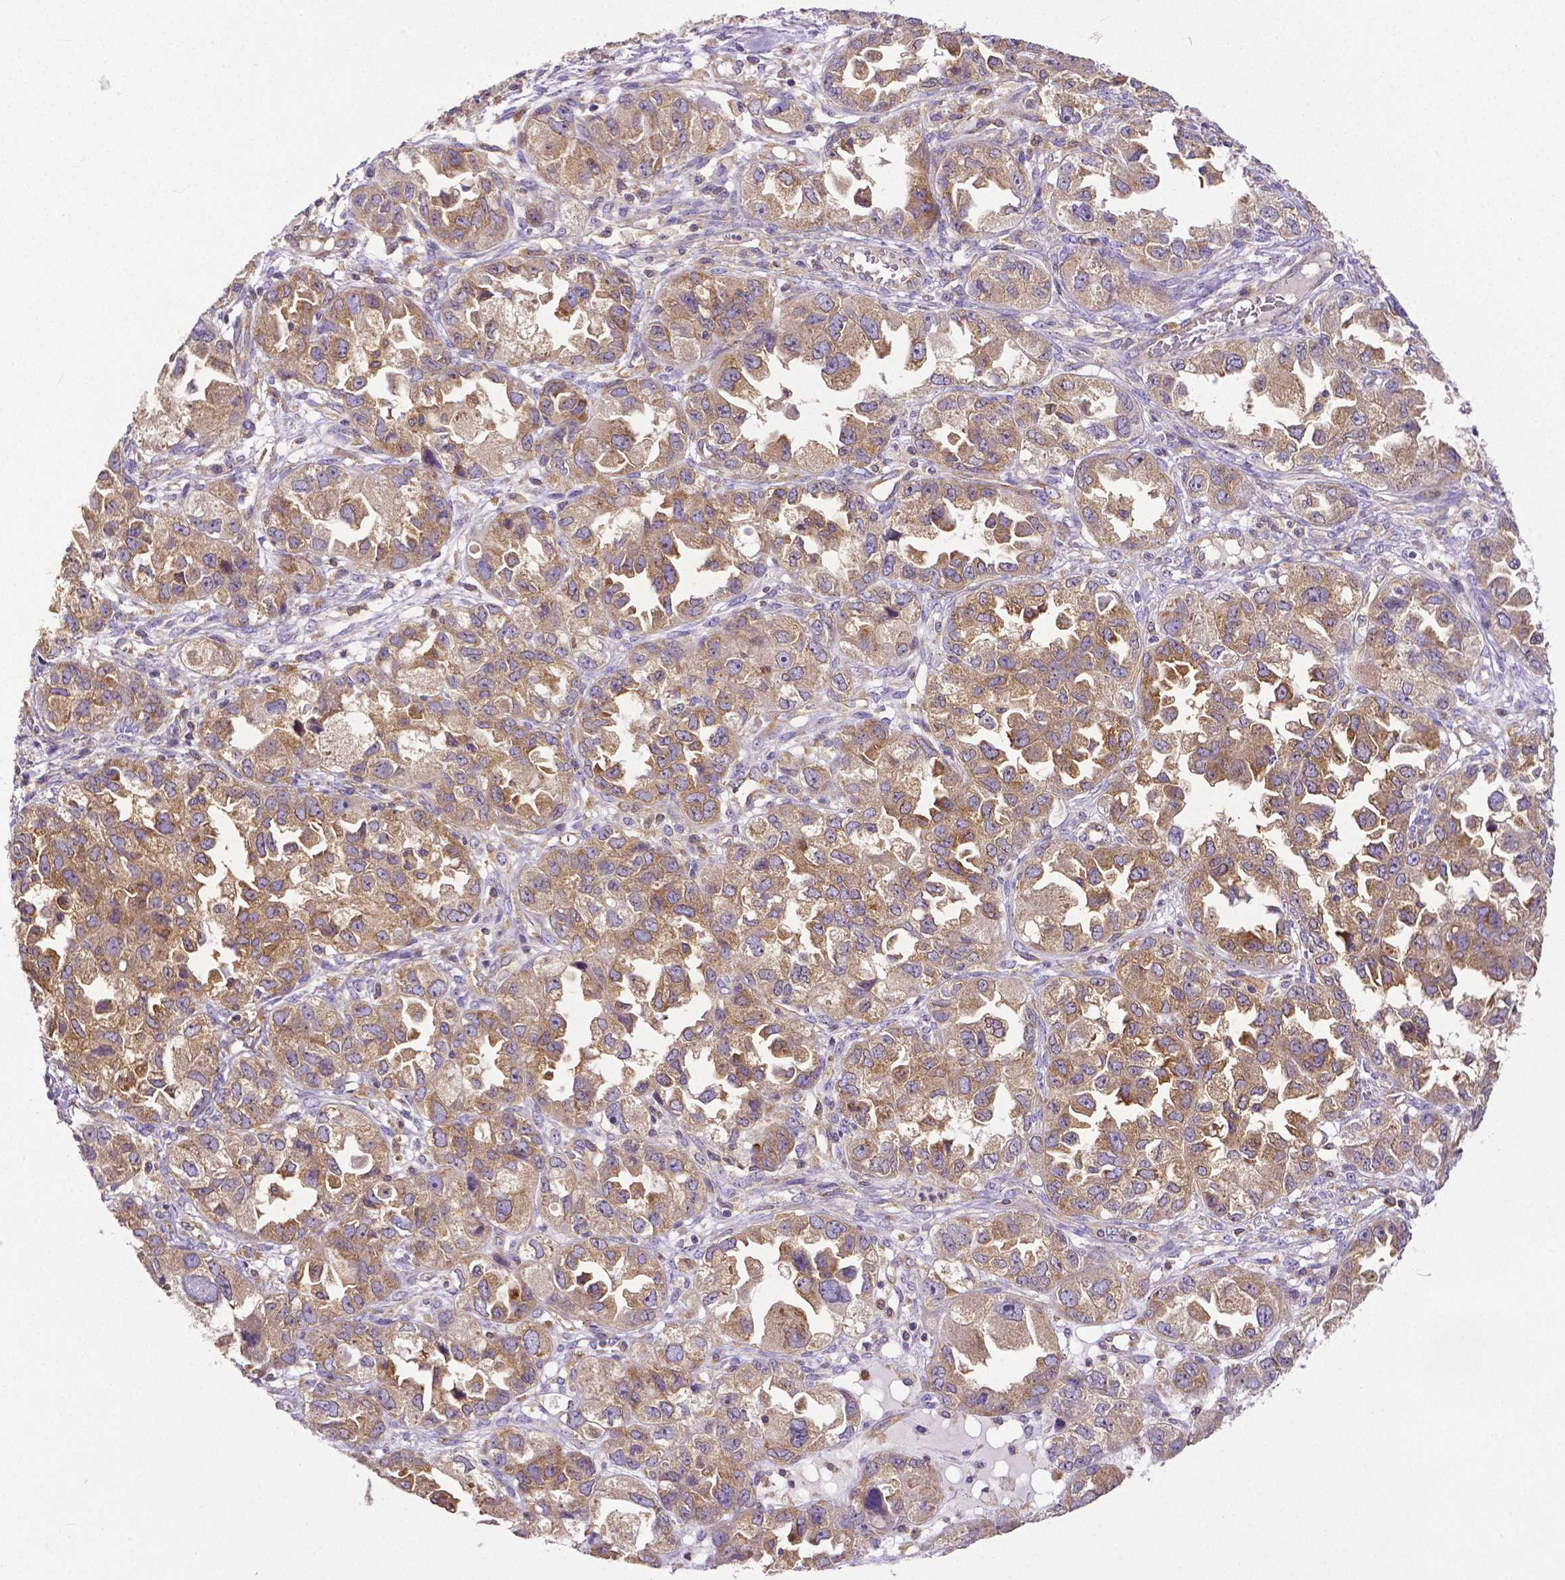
{"staining": {"intensity": "weak", "quantity": ">75%", "location": "cytoplasmic/membranous"}, "tissue": "ovarian cancer", "cell_type": "Tumor cells", "image_type": "cancer", "snomed": [{"axis": "morphology", "description": "Cystadenocarcinoma, serous, NOS"}, {"axis": "topography", "description": "Ovary"}], "caption": "Brown immunohistochemical staining in serous cystadenocarcinoma (ovarian) exhibits weak cytoplasmic/membranous positivity in approximately >75% of tumor cells.", "gene": "DICER1", "patient": {"sex": "female", "age": 84}}